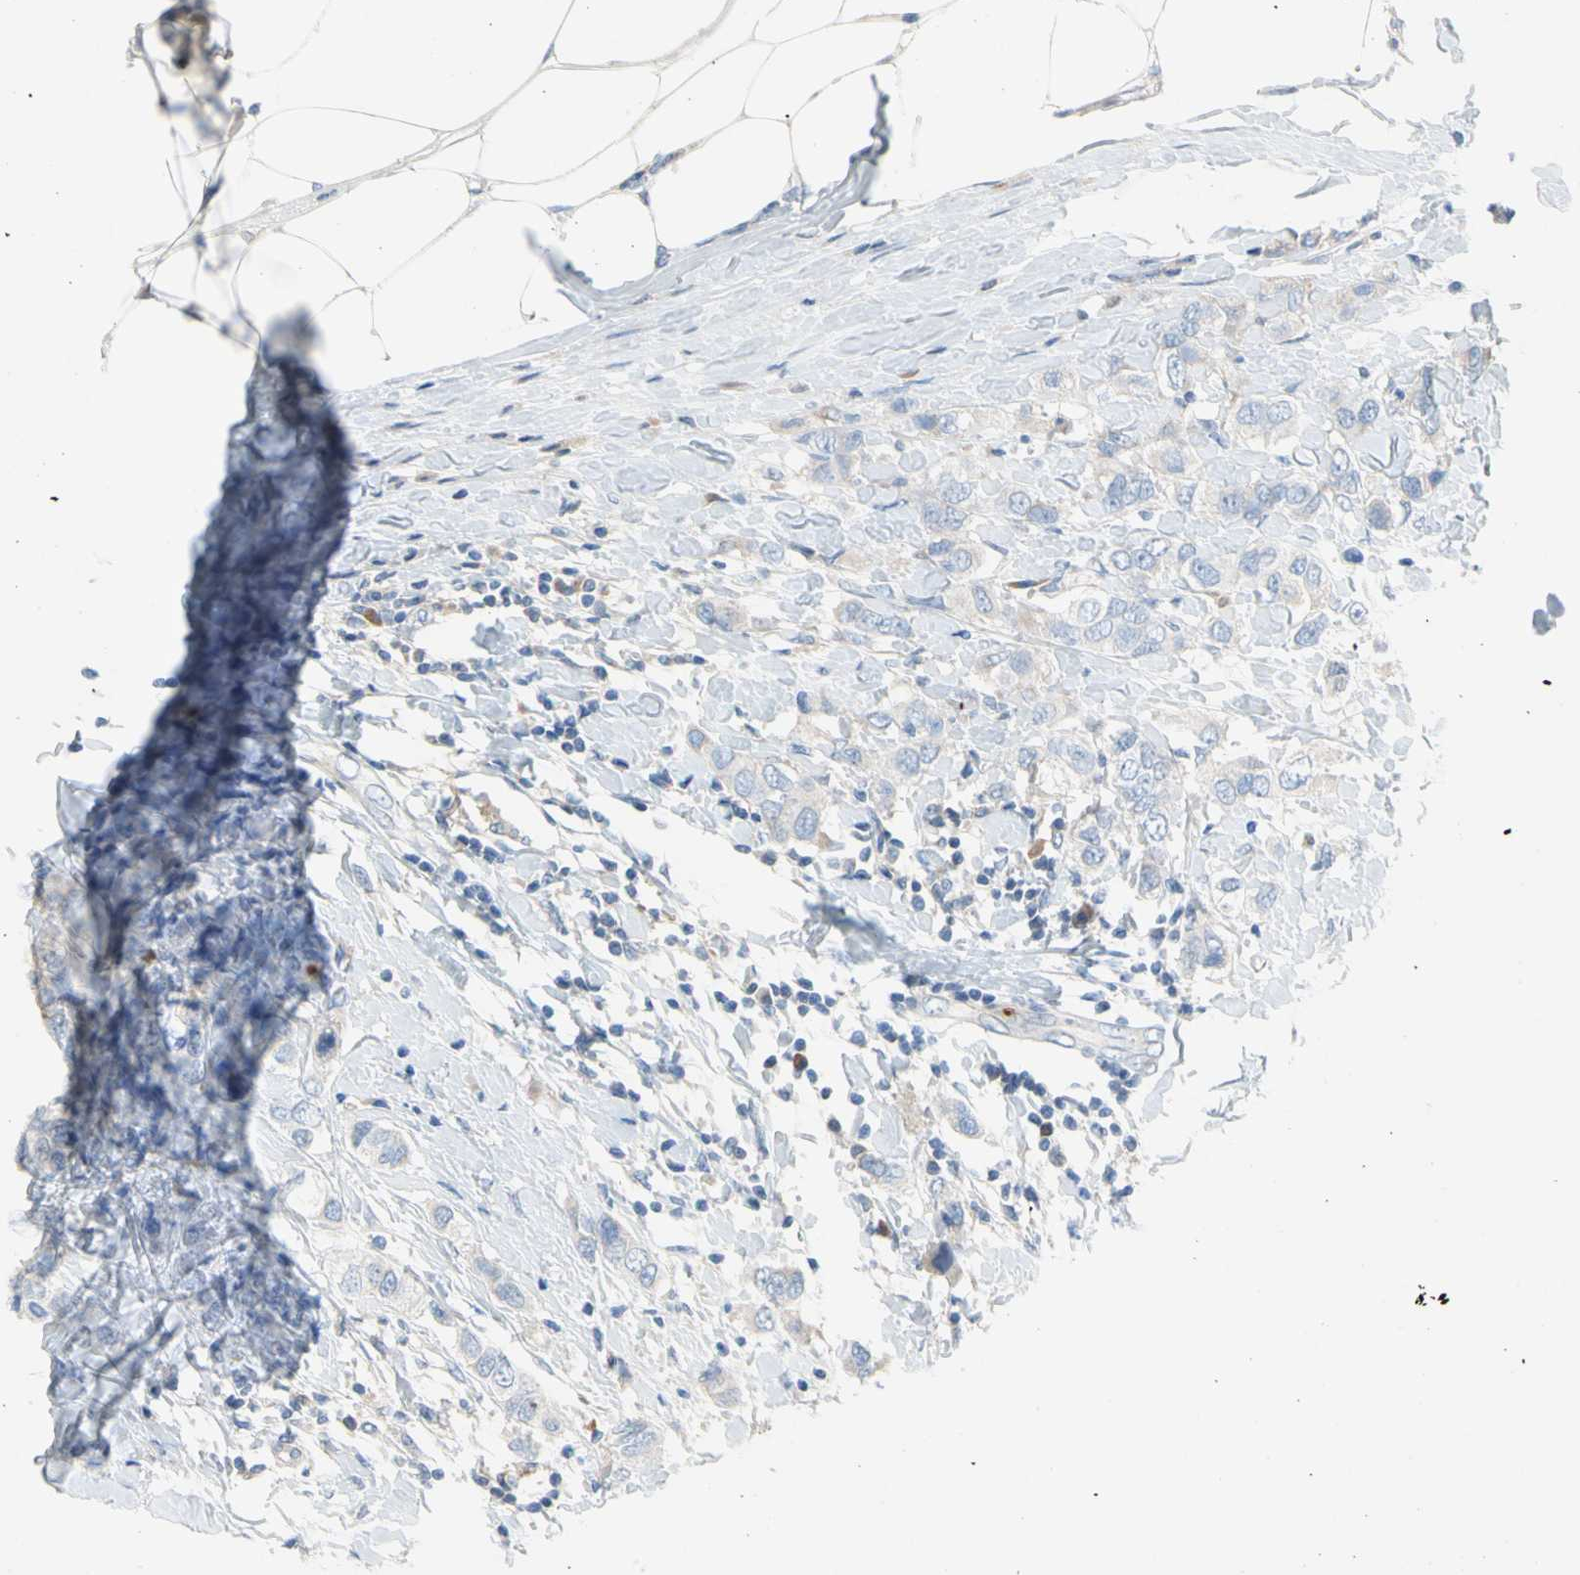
{"staining": {"intensity": "negative", "quantity": "none", "location": "none"}, "tissue": "breast cancer", "cell_type": "Tumor cells", "image_type": "cancer", "snomed": [{"axis": "morphology", "description": "Duct carcinoma"}, {"axis": "topography", "description": "Breast"}], "caption": "DAB (3,3'-diaminobenzidine) immunohistochemical staining of human breast cancer shows no significant expression in tumor cells. (DAB immunohistochemistry visualized using brightfield microscopy, high magnification).", "gene": "PPBP", "patient": {"sex": "female", "age": 50}}